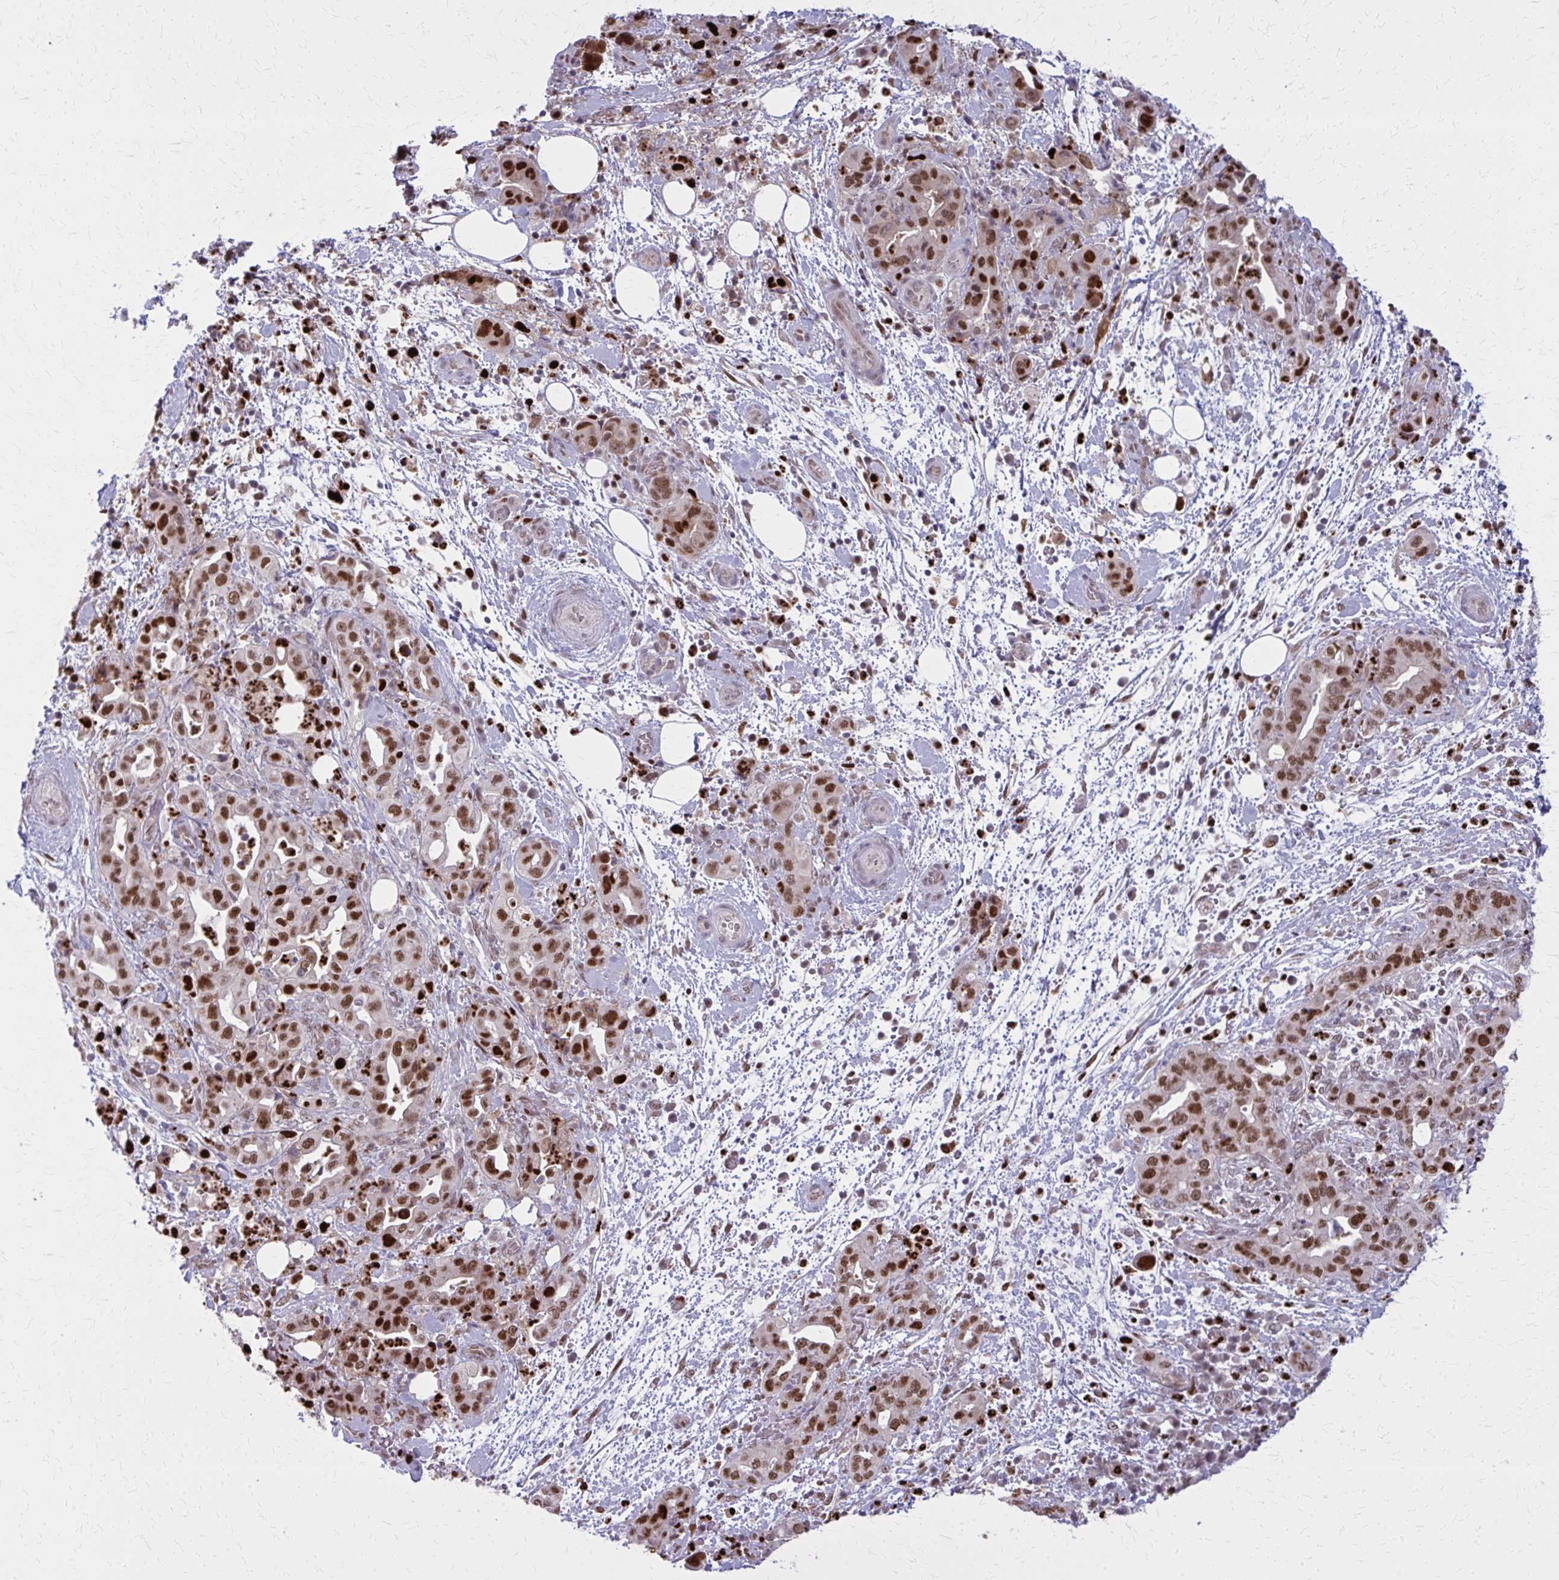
{"staining": {"intensity": "strong", "quantity": ">75%", "location": "nuclear"}, "tissue": "pancreatic cancer", "cell_type": "Tumor cells", "image_type": "cancer", "snomed": [{"axis": "morphology", "description": "Normal tissue, NOS"}, {"axis": "morphology", "description": "Adenocarcinoma, NOS"}, {"axis": "topography", "description": "Lymph node"}, {"axis": "topography", "description": "Pancreas"}], "caption": "Protein positivity by immunohistochemistry (IHC) demonstrates strong nuclear positivity in about >75% of tumor cells in pancreatic cancer (adenocarcinoma). The staining was performed using DAB (3,3'-diaminobenzidine), with brown indicating positive protein expression. Nuclei are stained blue with hematoxylin.", "gene": "ZNF559", "patient": {"sex": "female", "age": 67}}